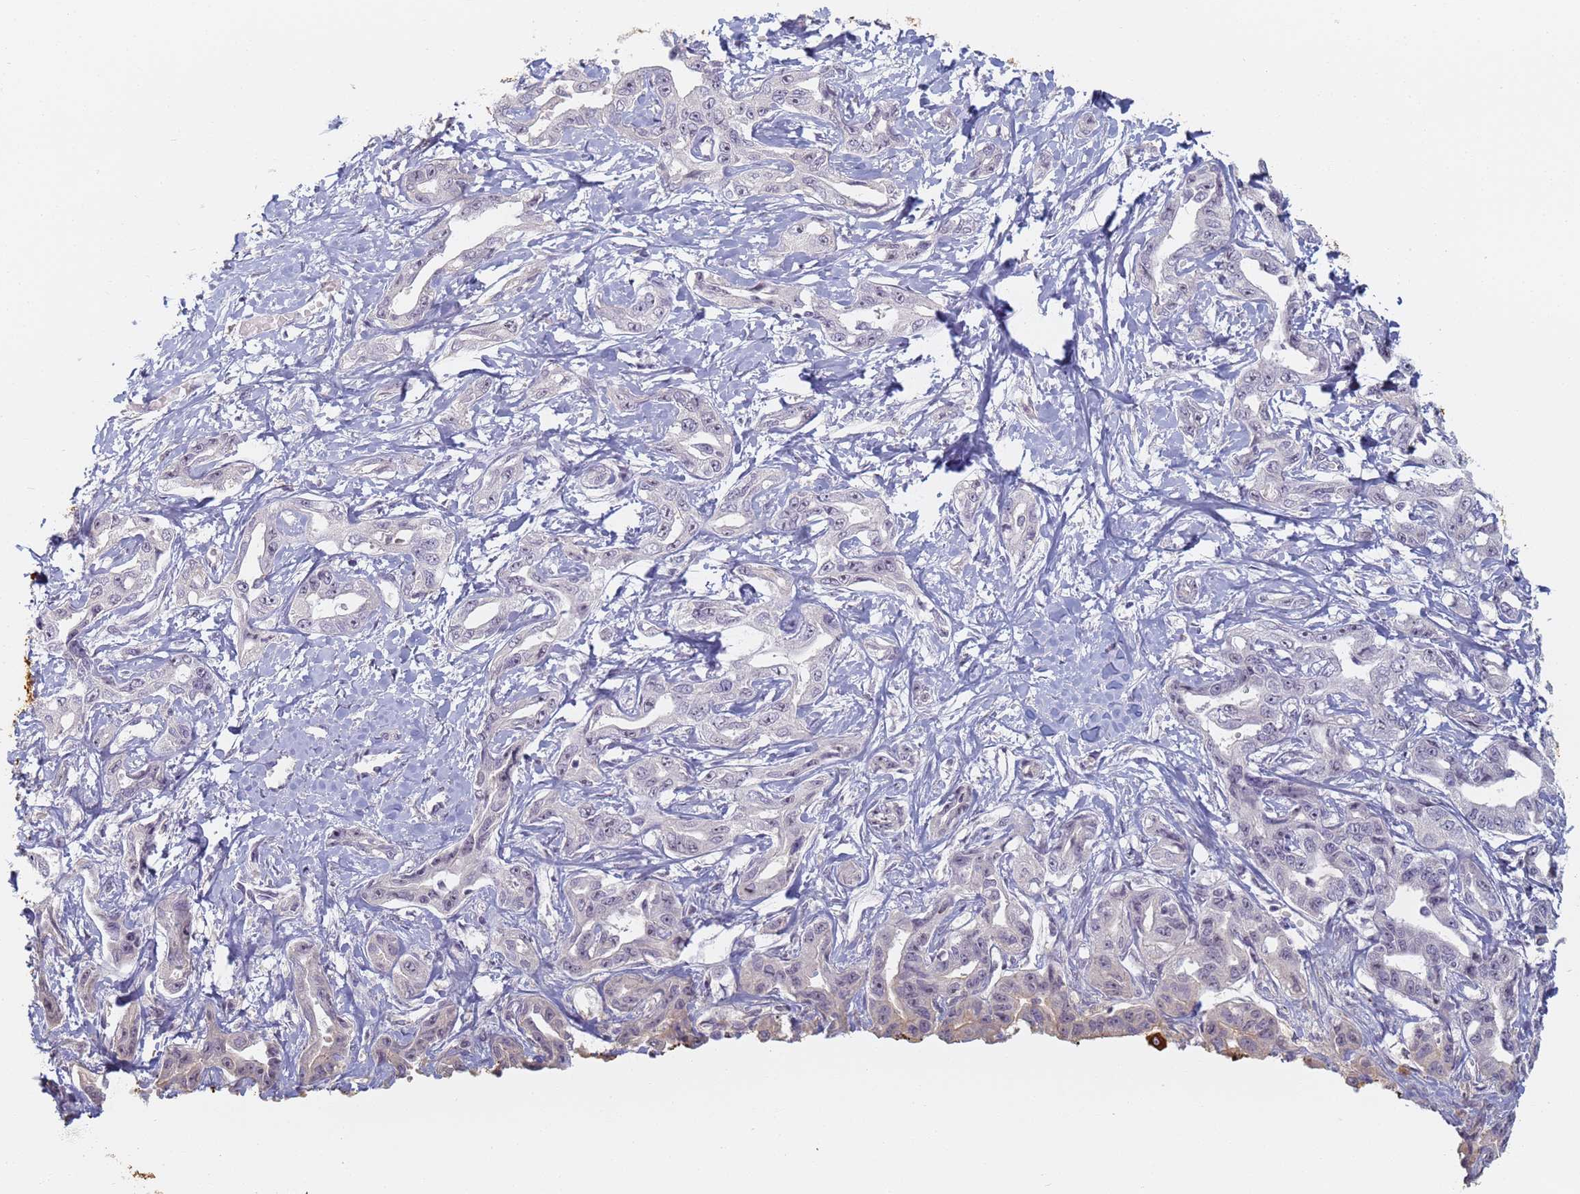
{"staining": {"intensity": "negative", "quantity": "none", "location": "none"}, "tissue": "liver cancer", "cell_type": "Tumor cells", "image_type": "cancer", "snomed": [{"axis": "morphology", "description": "Cholangiocarcinoma"}, {"axis": "topography", "description": "Liver"}], "caption": "Immunohistochemistry (IHC) of liver cancer displays no staining in tumor cells.", "gene": "SLC38A9", "patient": {"sex": "male", "age": 59}}